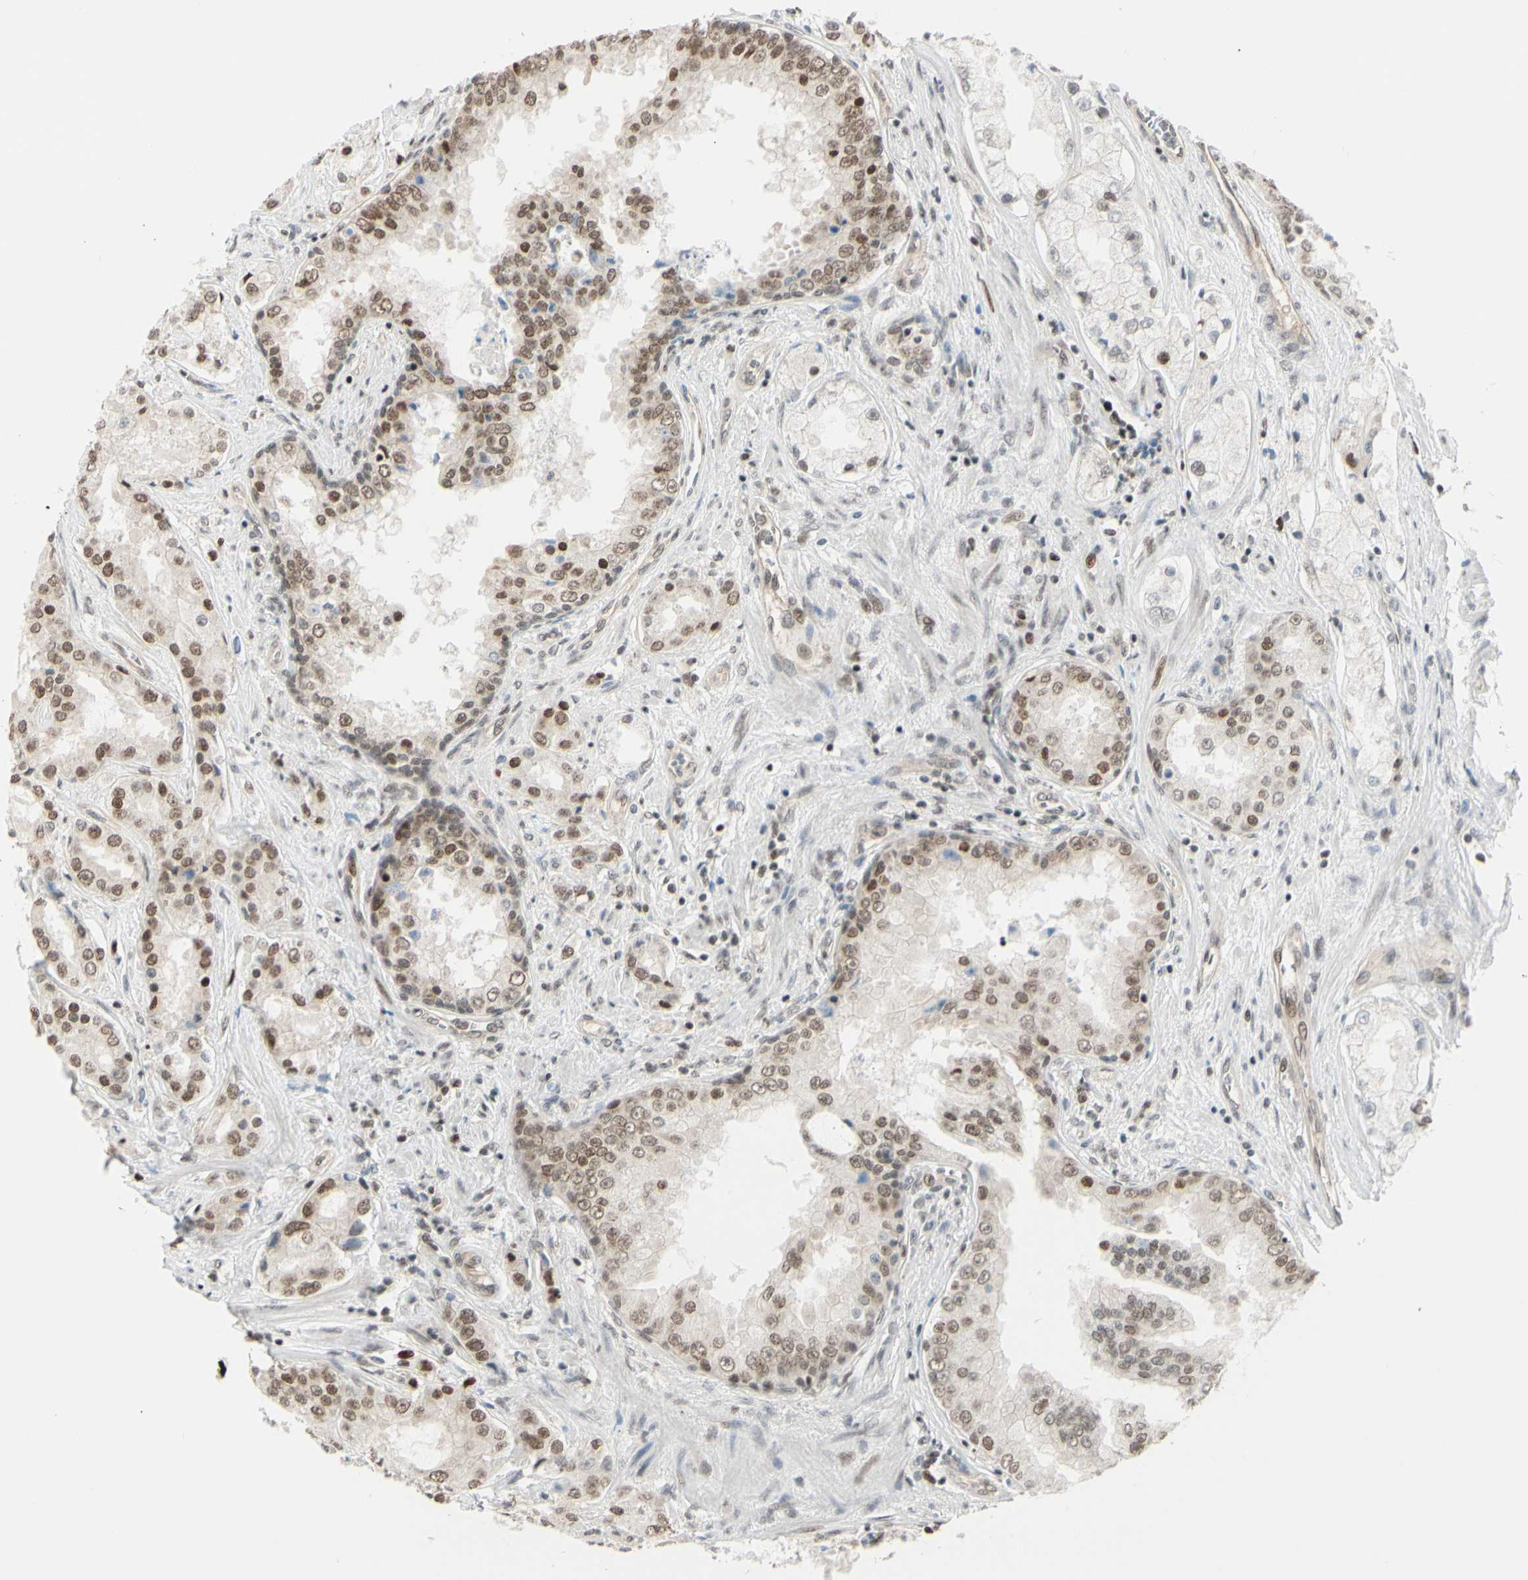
{"staining": {"intensity": "moderate", "quantity": ">75%", "location": "nuclear"}, "tissue": "prostate cancer", "cell_type": "Tumor cells", "image_type": "cancer", "snomed": [{"axis": "morphology", "description": "Adenocarcinoma, High grade"}, {"axis": "topography", "description": "Prostate"}], "caption": "Prostate cancer (high-grade adenocarcinoma) stained with a brown dye exhibits moderate nuclear positive positivity in about >75% of tumor cells.", "gene": "SUFU", "patient": {"sex": "male", "age": 73}}